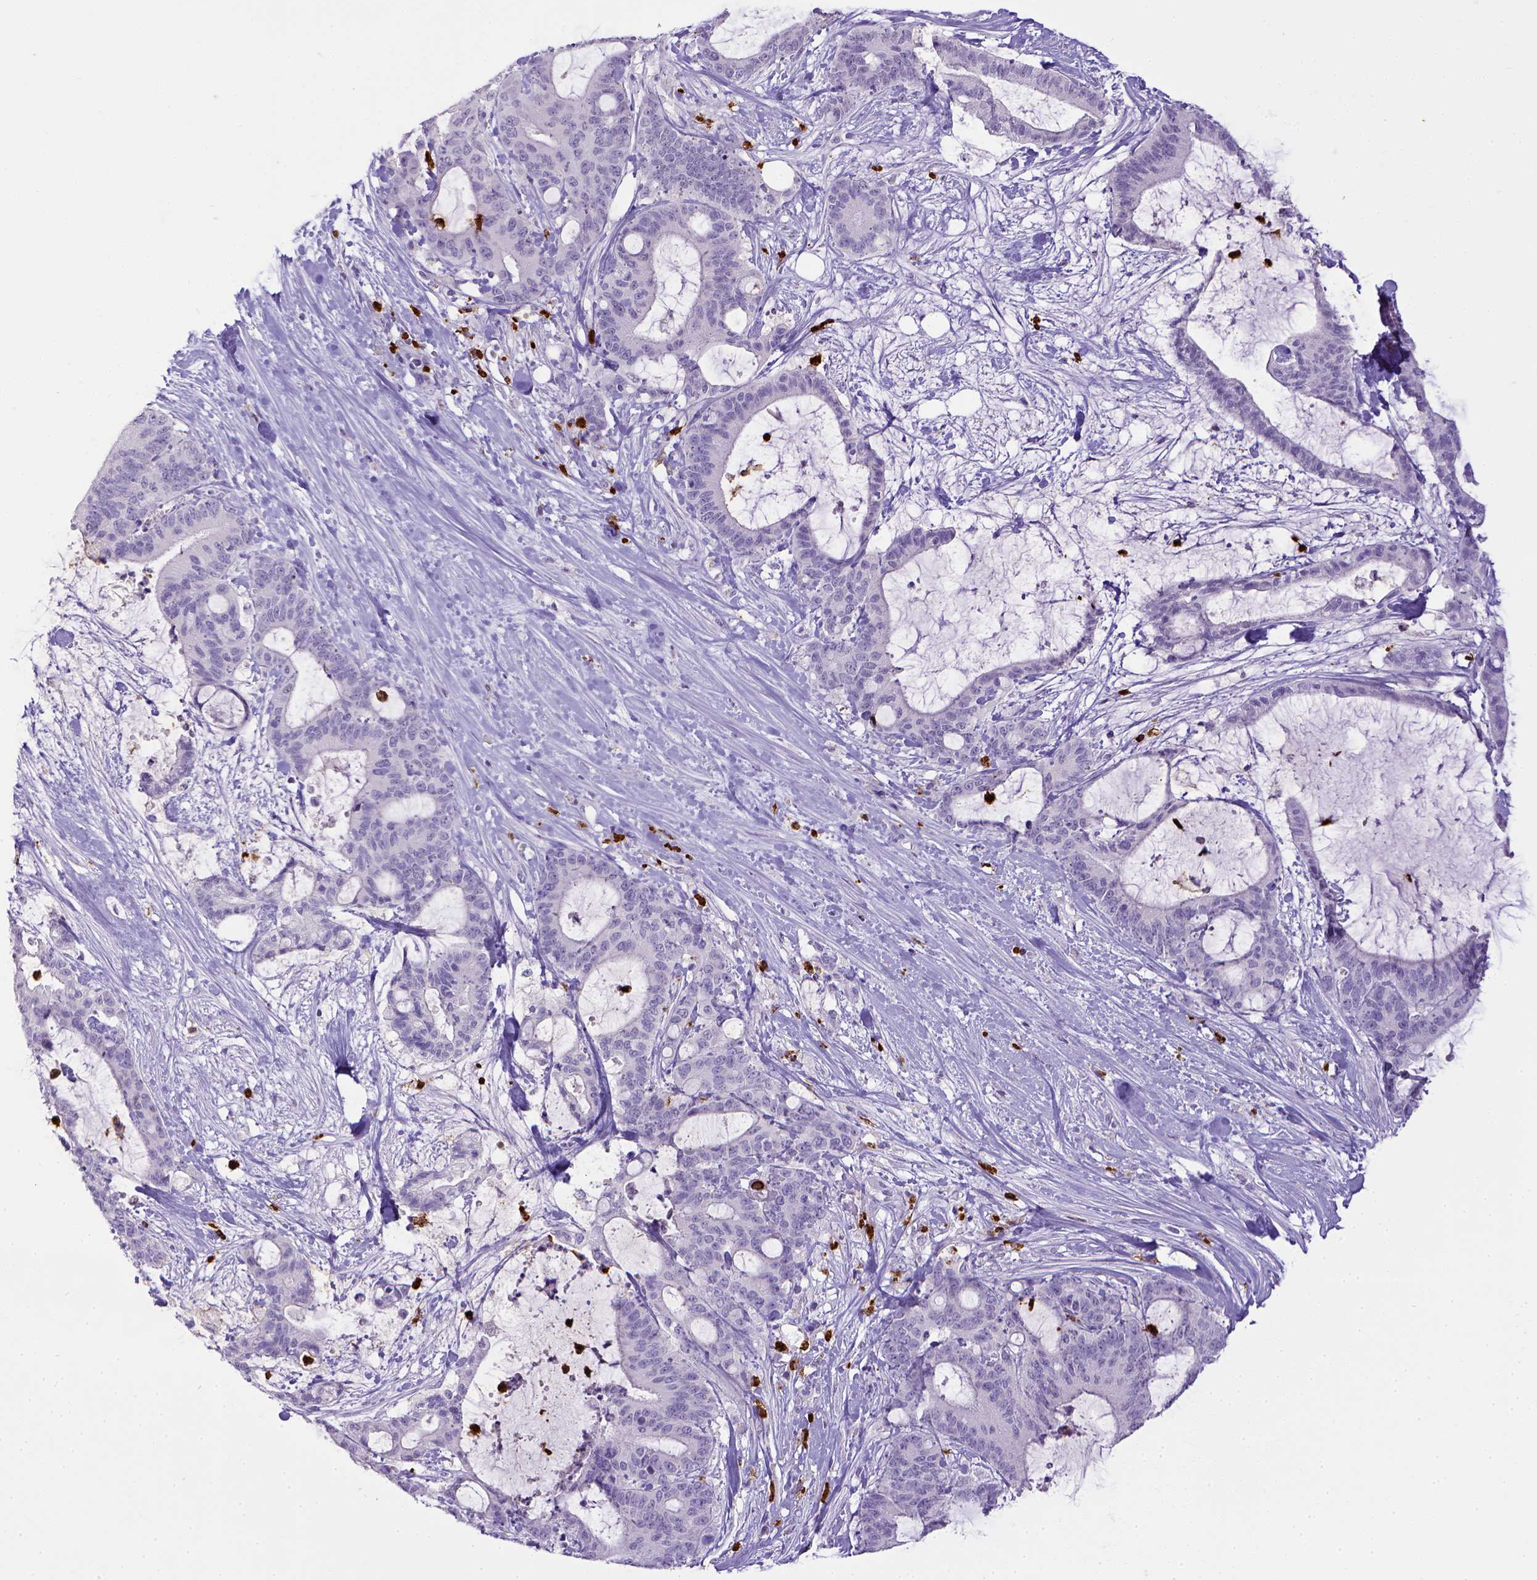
{"staining": {"intensity": "negative", "quantity": "none", "location": "none"}, "tissue": "liver cancer", "cell_type": "Tumor cells", "image_type": "cancer", "snomed": [{"axis": "morphology", "description": "Cholangiocarcinoma"}, {"axis": "topography", "description": "Liver"}], "caption": "A photomicrograph of human cholangiocarcinoma (liver) is negative for staining in tumor cells.", "gene": "ITGAM", "patient": {"sex": "female", "age": 73}}